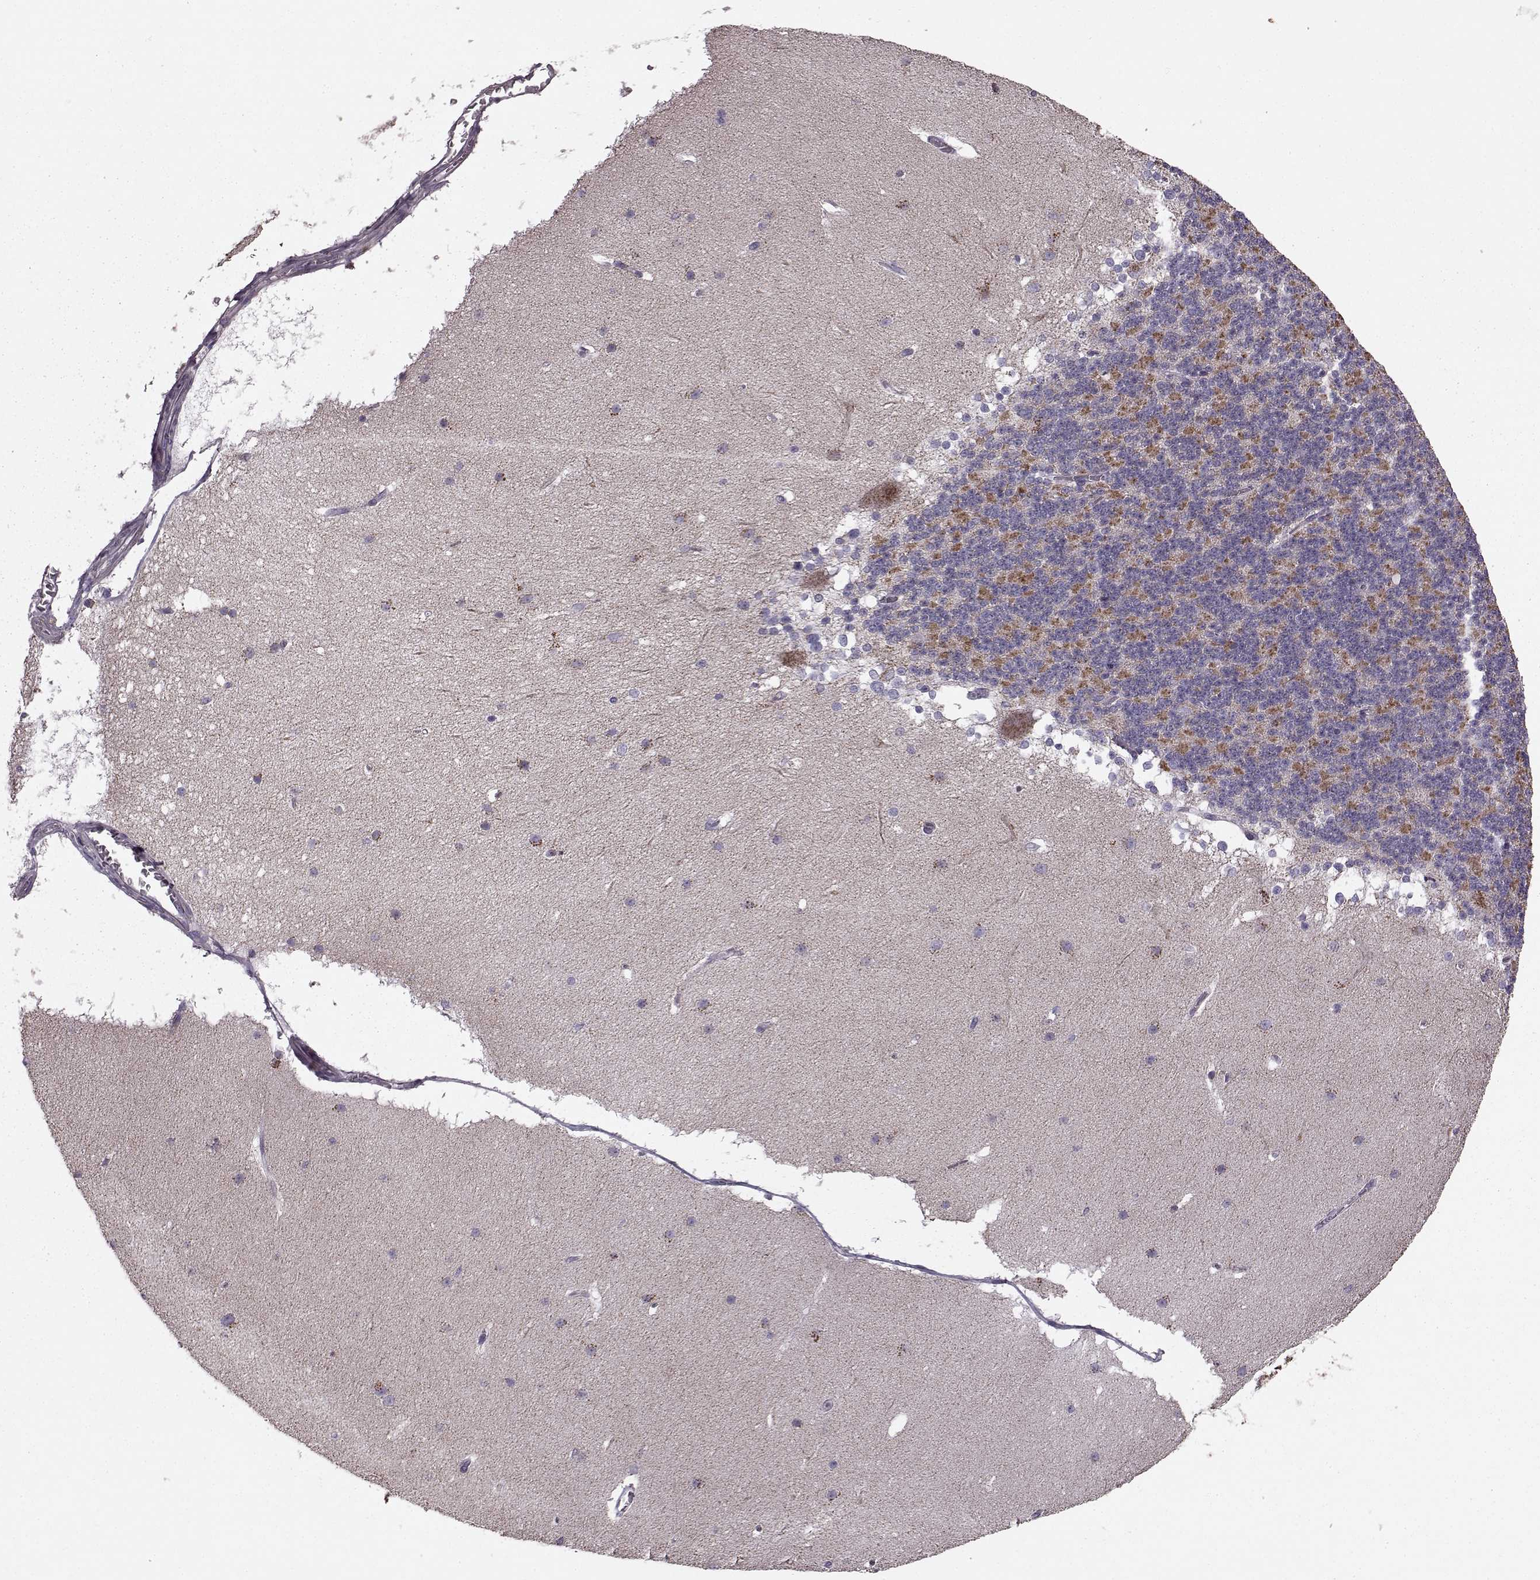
{"staining": {"intensity": "negative", "quantity": "none", "location": "none"}, "tissue": "cerebellum", "cell_type": "Cells in granular layer", "image_type": "normal", "snomed": [{"axis": "morphology", "description": "Normal tissue, NOS"}, {"axis": "topography", "description": "Cerebellum"}], "caption": "Immunohistochemical staining of benign human cerebellum reveals no significant expression in cells in granular layer. Brightfield microscopy of IHC stained with DAB (brown) and hematoxylin (blue), captured at high magnification.", "gene": "FAM8A1", "patient": {"sex": "female", "age": 19}}